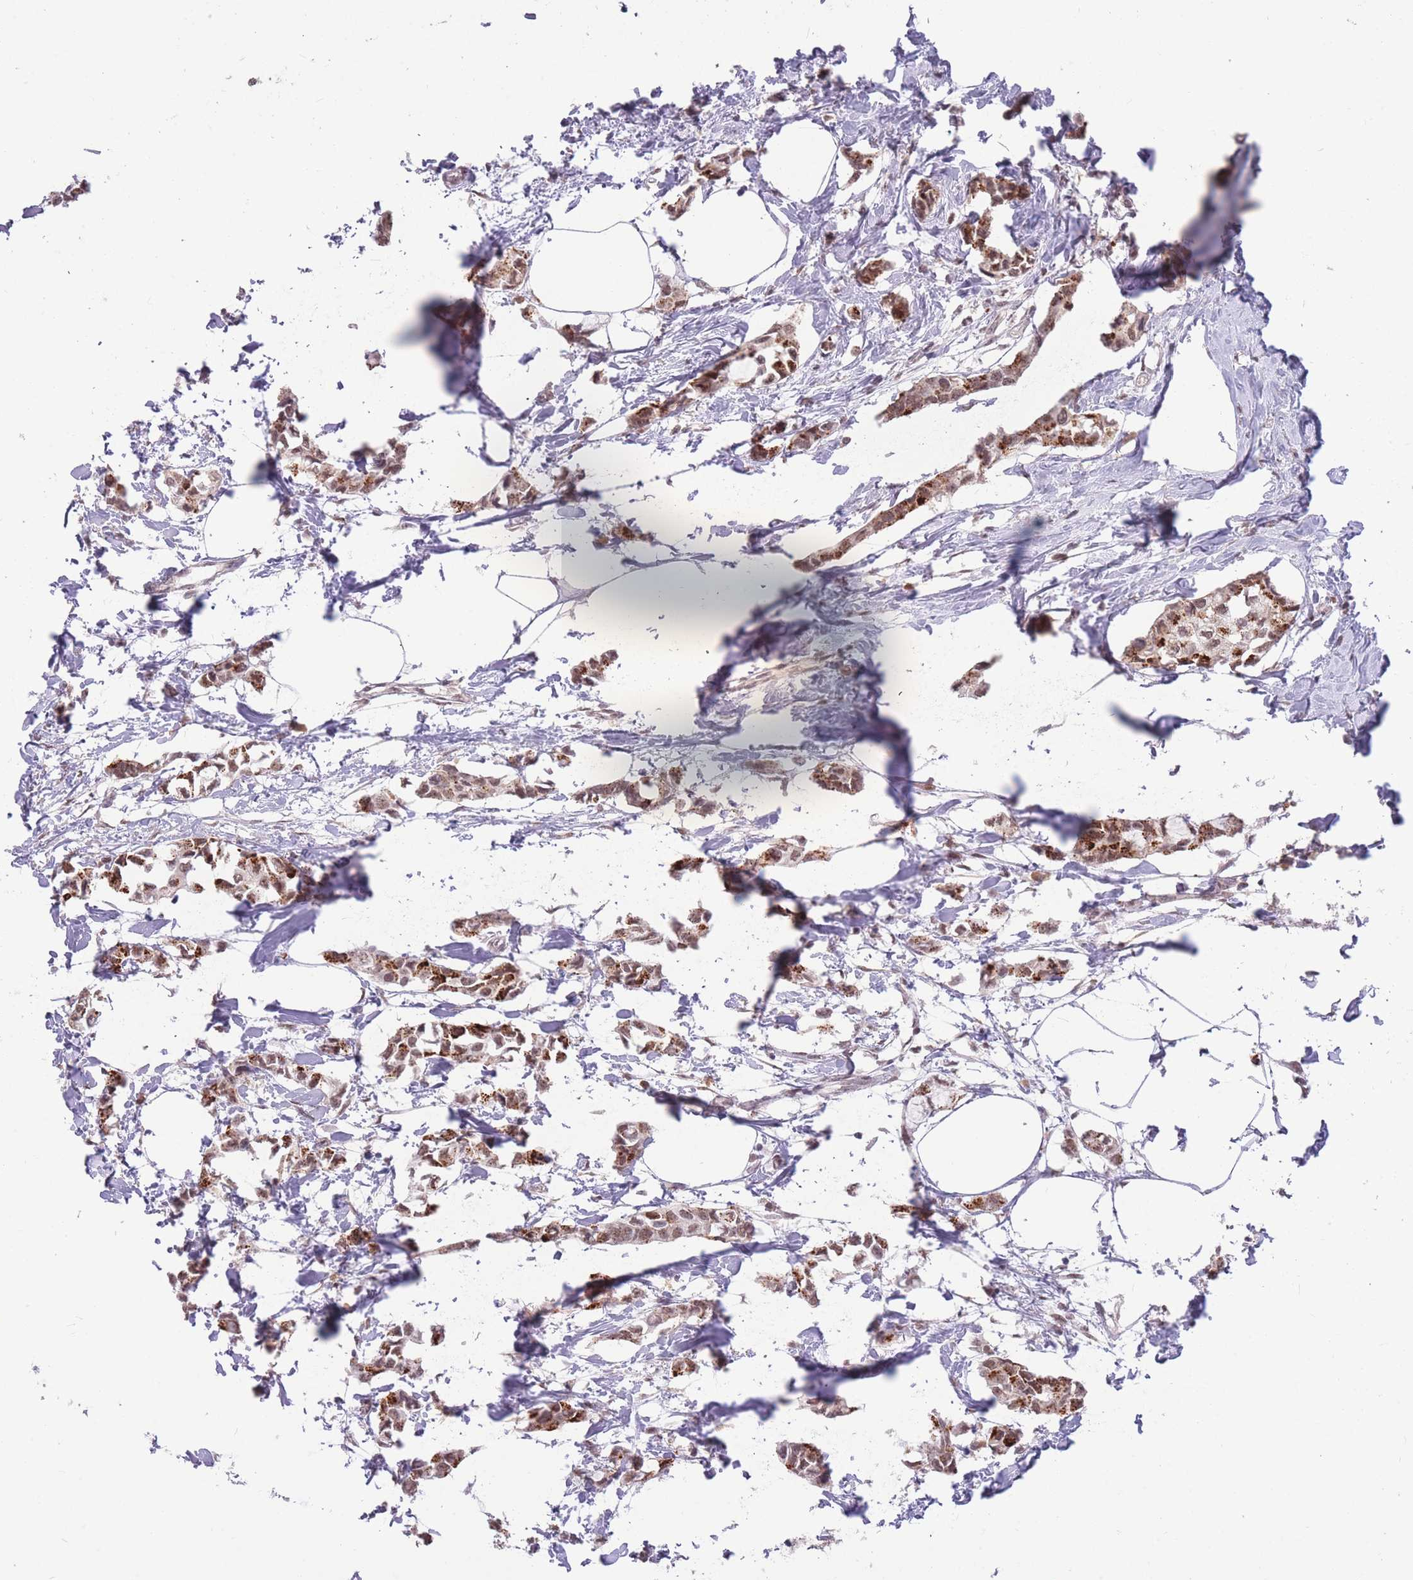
{"staining": {"intensity": "moderate", "quantity": ">75%", "location": "nuclear"}, "tissue": "breast cancer", "cell_type": "Tumor cells", "image_type": "cancer", "snomed": [{"axis": "morphology", "description": "Duct carcinoma"}, {"axis": "topography", "description": "Breast"}], "caption": "Brown immunohistochemical staining in breast intraductal carcinoma reveals moderate nuclear expression in about >75% of tumor cells. Nuclei are stained in blue.", "gene": "HNRNPUL1", "patient": {"sex": "female", "age": 73}}